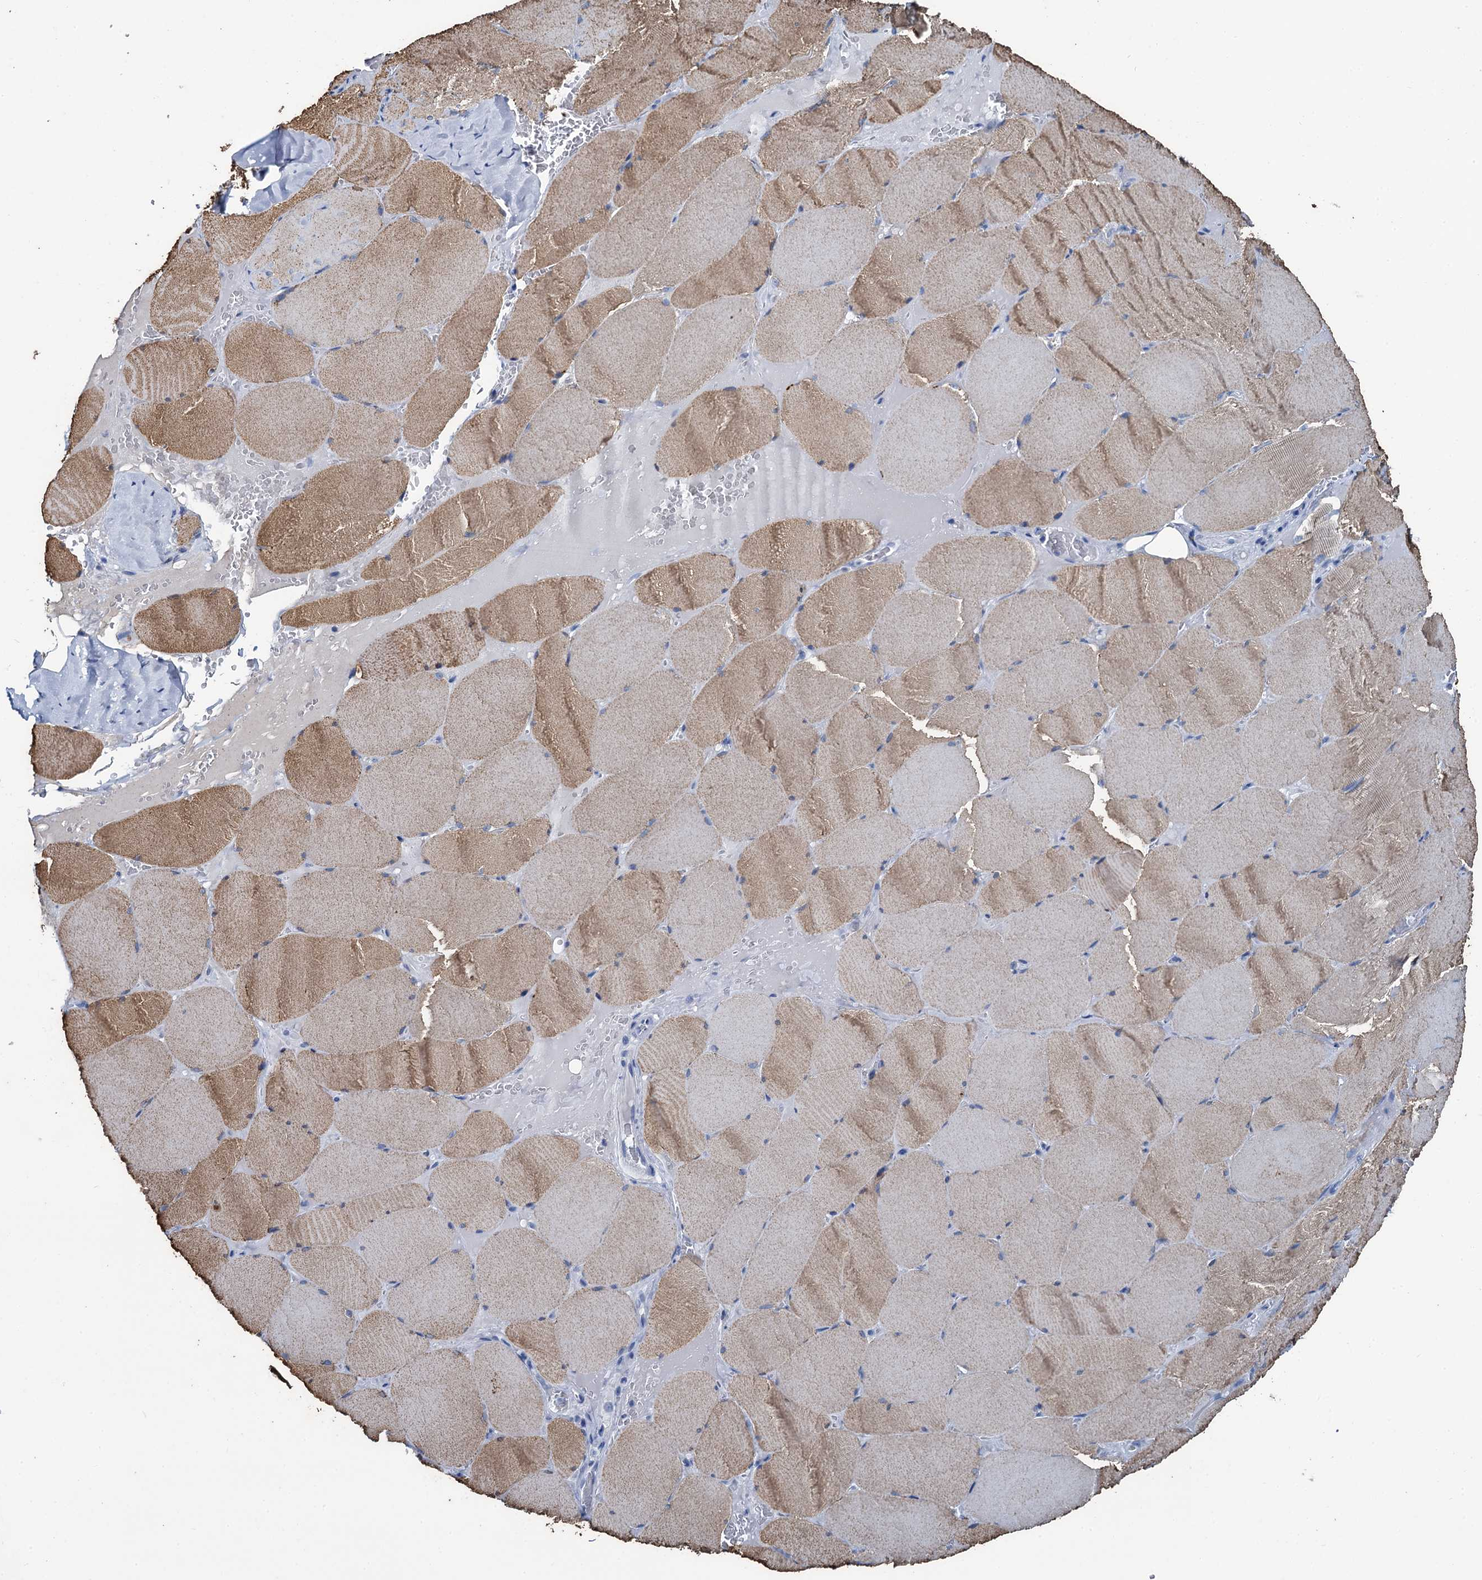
{"staining": {"intensity": "weak", "quantity": ">75%", "location": "cytoplasmic/membranous"}, "tissue": "skeletal muscle", "cell_type": "Myocytes", "image_type": "normal", "snomed": [{"axis": "morphology", "description": "Normal tissue, NOS"}, {"axis": "topography", "description": "Skeletal muscle"}, {"axis": "topography", "description": "Head-Neck"}], "caption": "The histopathology image exhibits staining of benign skeletal muscle, revealing weak cytoplasmic/membranous protein positivity (brown color) within myocytes.", "gene": "MIOX", "patient": {"sex": "male", "age": 66}}